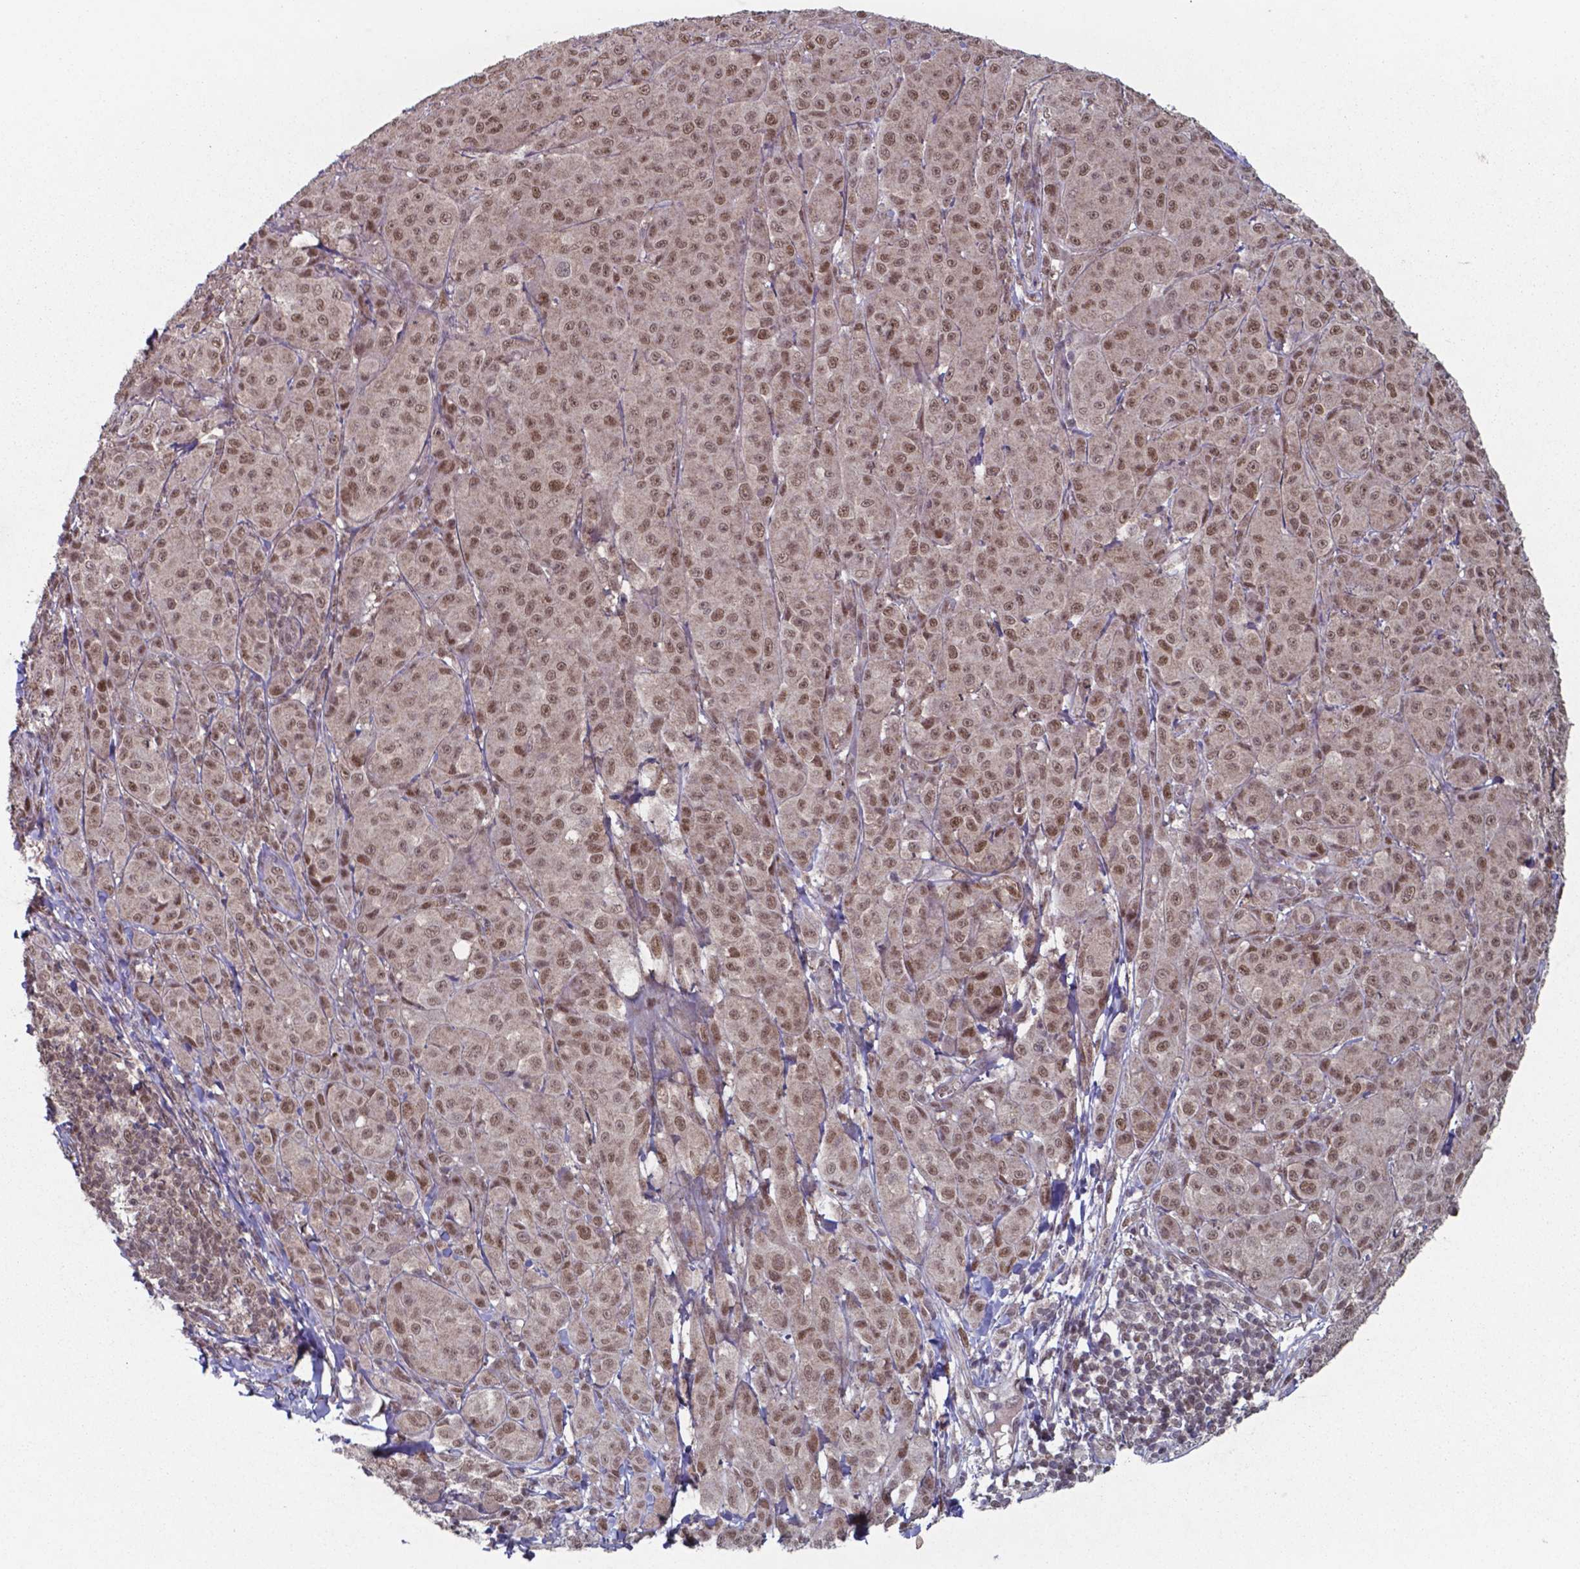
{"staining": {"intensity": "moderate", "quantity": ">75%", "location": "nuclear"}, "tissue": "melanoma", "cell_type": "Tumor cells", "image_type": "cancer", "snomed": [{"axis": "morphology", "description": "Malignant melanoma, NOS"}, {"axis": "topography", "description": "Skin"}], "caption": "DAB (3,3'-diaminobenzidine) immunohistochemical staining of human melanoma demonstrates moderate nuclear protein expression in about >75% of tumor cells.", "gene": "UBA1", "patient": {"sex": "male", "age": 89}}